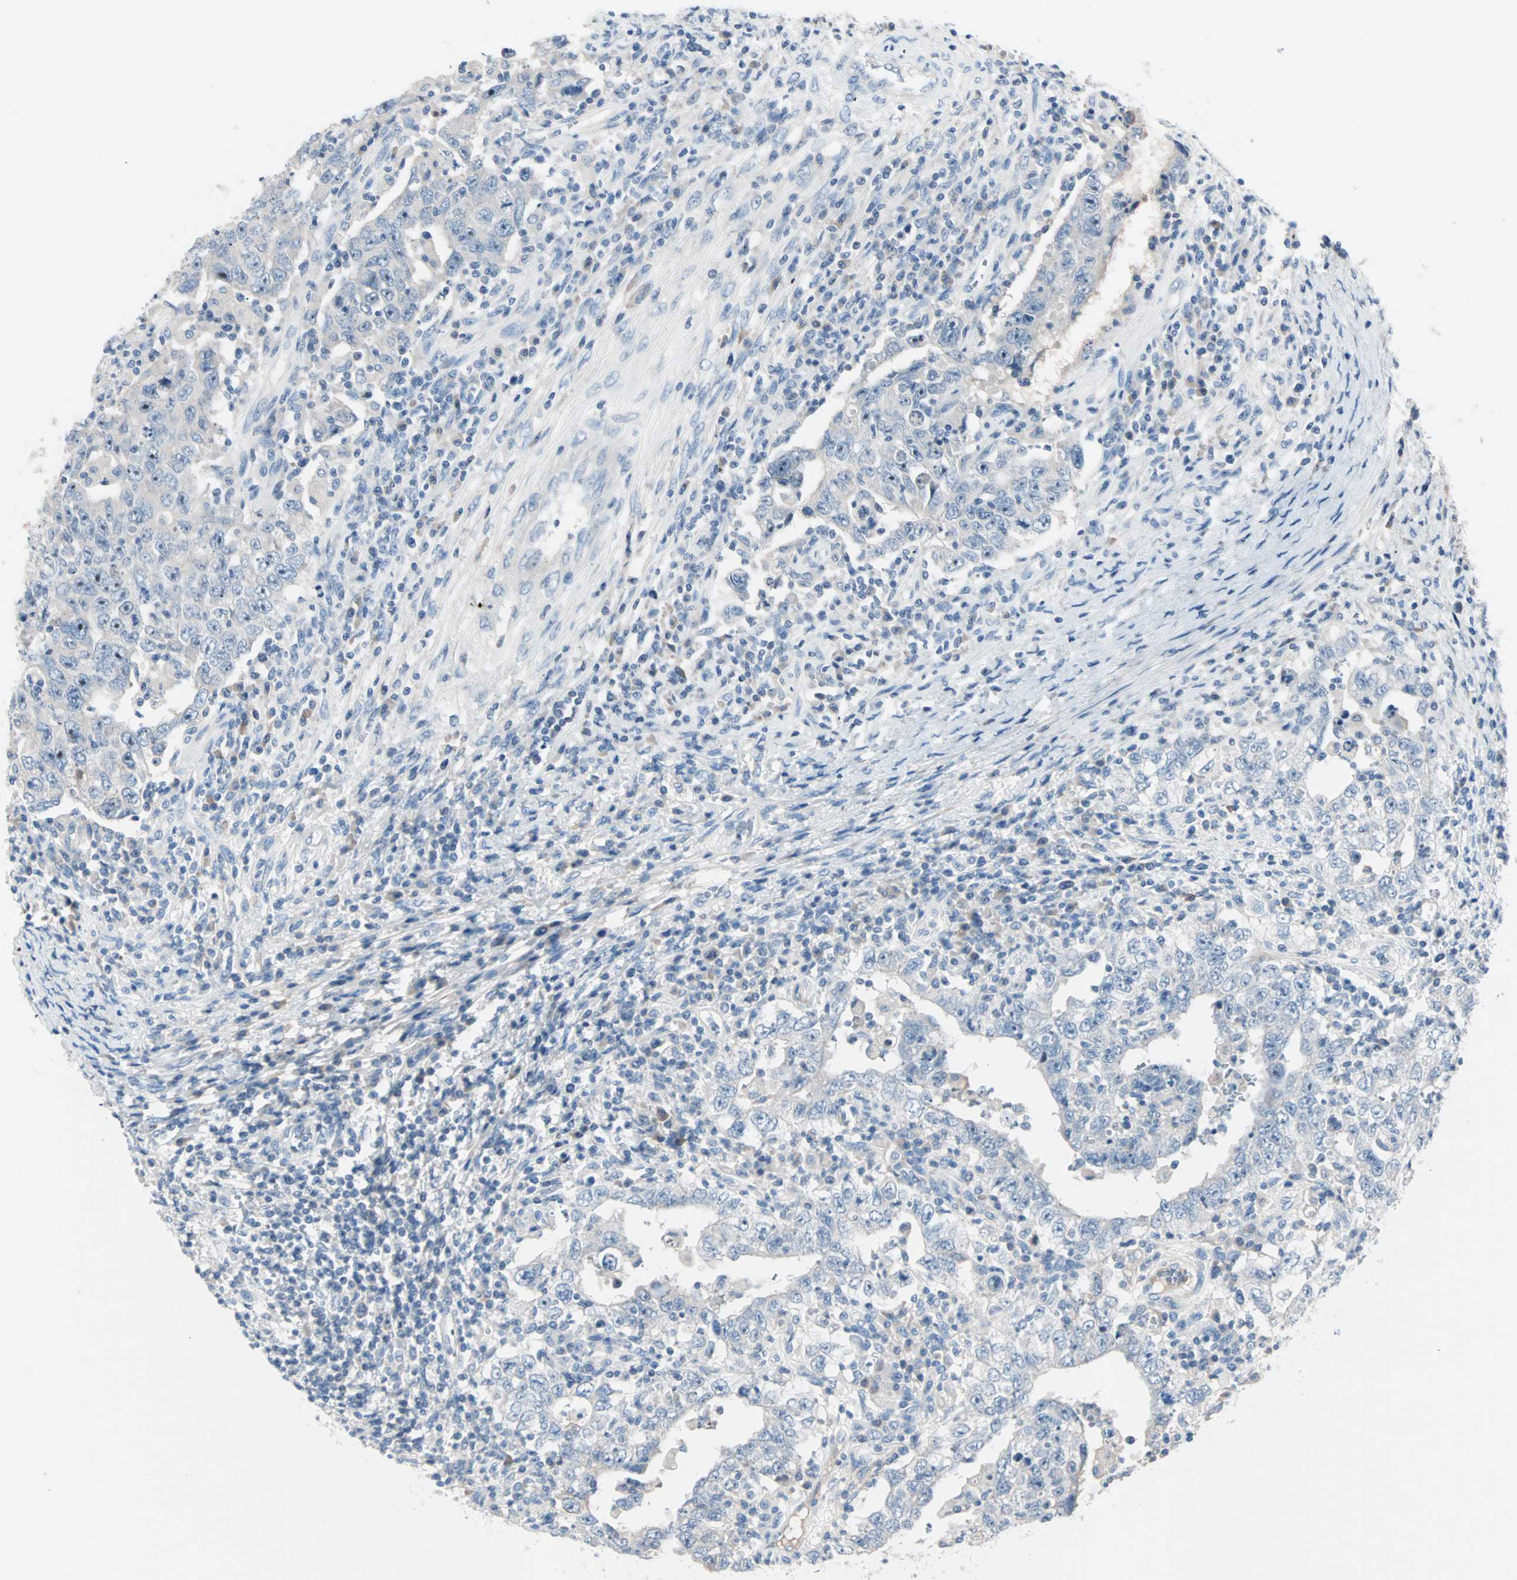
{"staining": {"intensity": "negative", "quantity": "none", "location": "none"}, "tissue": "testis cancer", "cell_type": "Tumor cells", "image_type": "cancer", "snomed": [{"axis": "morphology", "description": "Carcinoma, Embryonal, NOS"}, {"axis": "topography", "description": "Testis"}], "caption": "Testis cancer (embryonal carcinoma) stained for a protein using IHC reveals no positivity tumor cells.", "gene": "NEFH", "patient": {"sex": "male", "age": 26}}